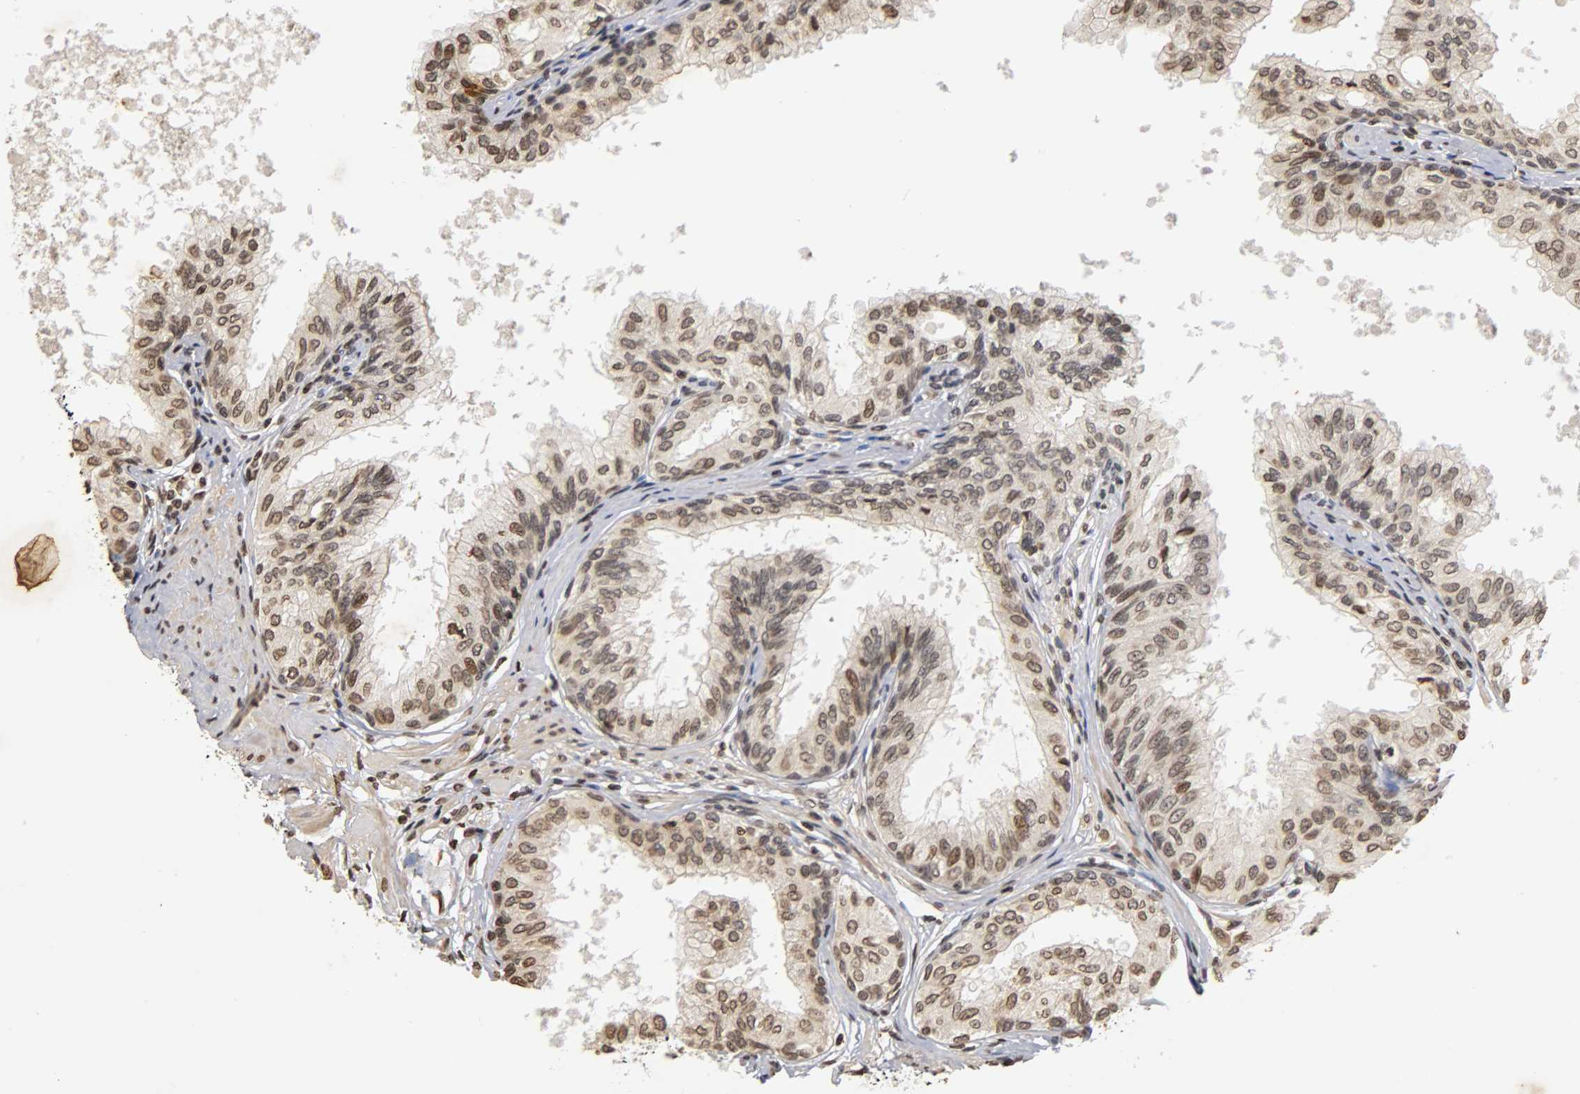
{"staining": {"intensity": "weak", "quantity": "25%-75%", "location": "nuclear"}, "tissue": "prostate", "cell_type": "Glandular cells", "image_type": "normal", "snomed": [{"axis": "morphology", "description": "Normal tissue, NOS"}, {"axis": "topography", "description": "Prostate"}, {"axis": "topography", "description": "Seminal veicle"}], "caption": "Prostate stained with immunohistochemistry (IHC) reveals weak nuclear positivity in approximately 25%-75% of glandular cells.", "gene": "ERCC2", "patient": {"sex": "male", "age": 60}}